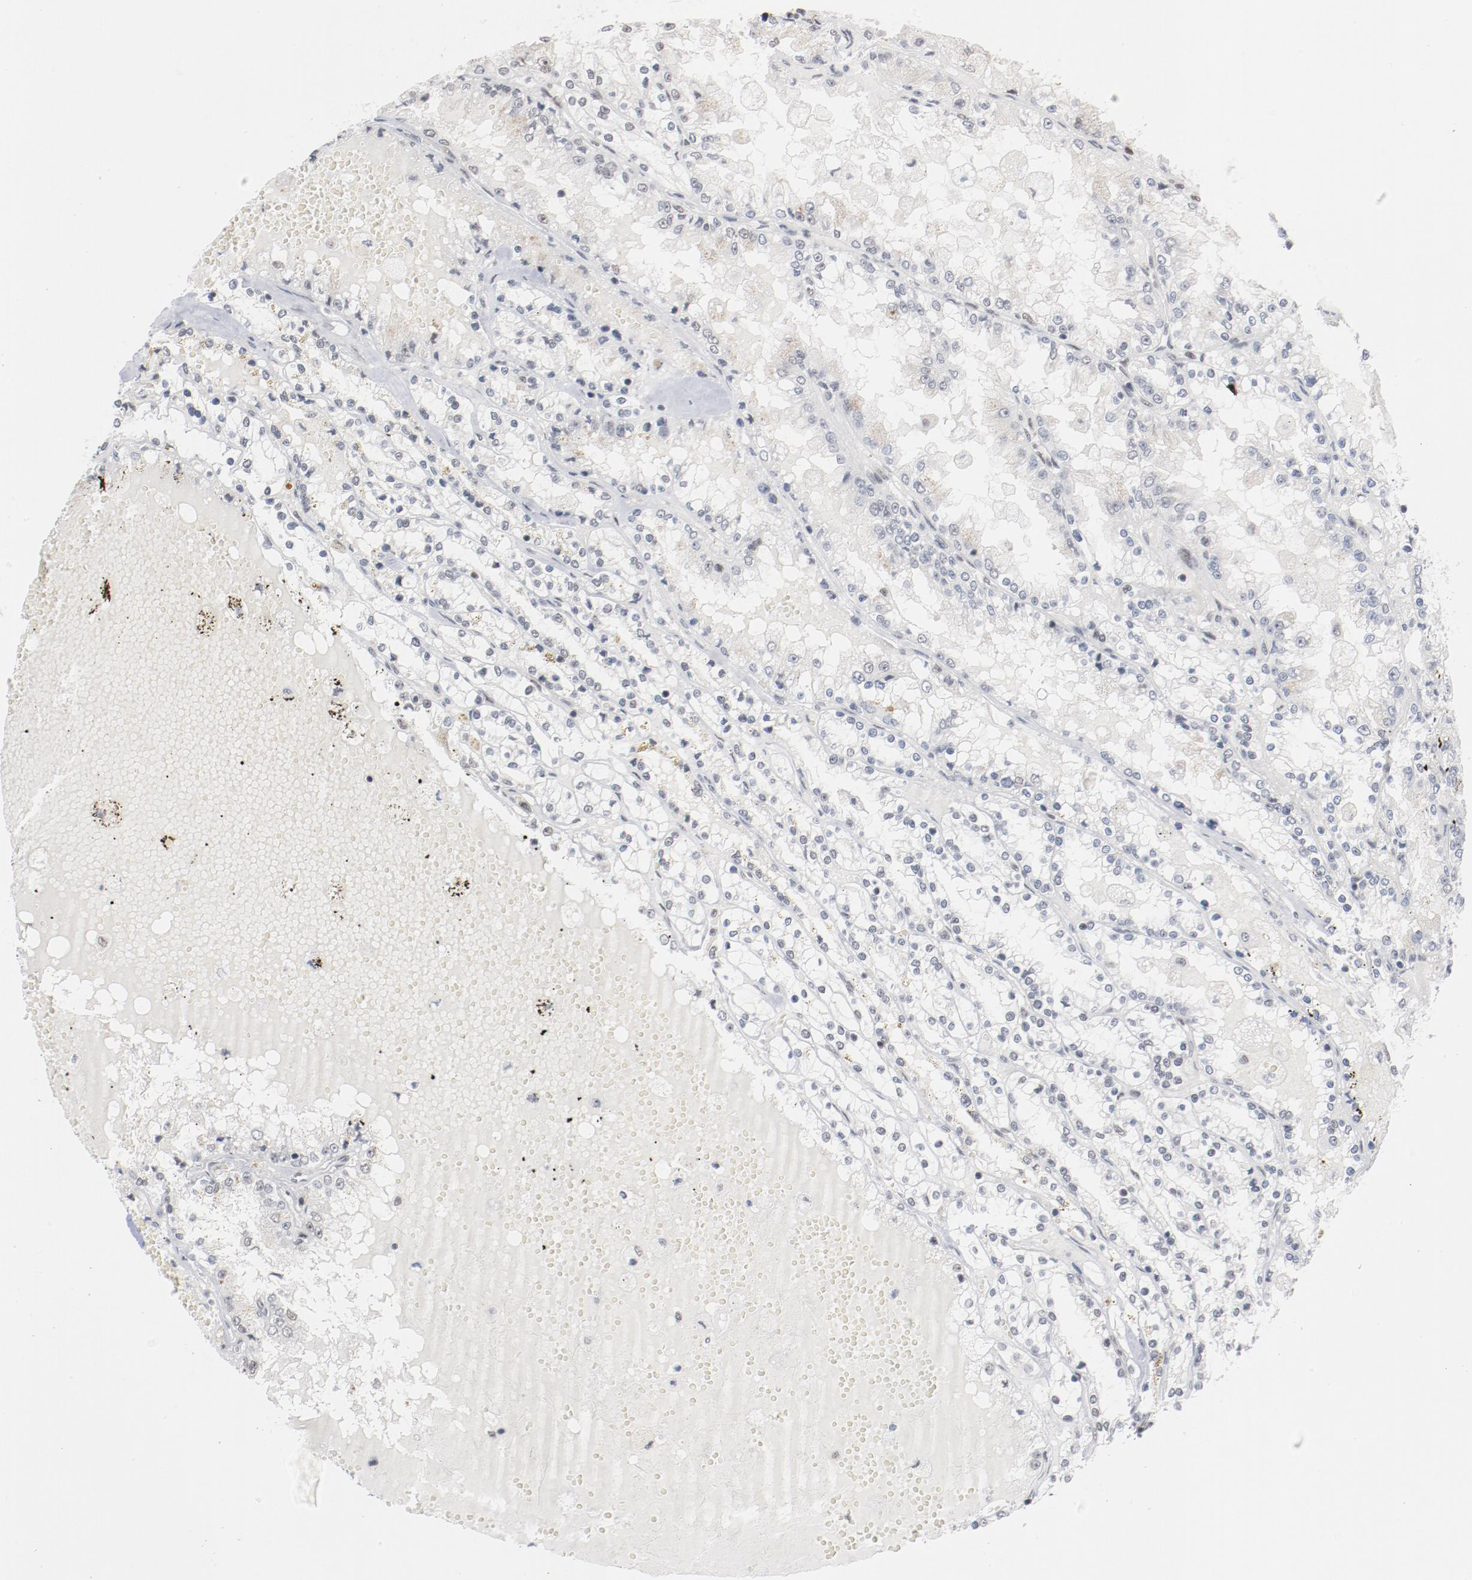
{"staining": {"intensity": "negative", "quantity": "none", "location": "none"}, "tissue": "renal cancer", "cell_type": "Tumor cells", "image_type": "cancer", "snomed": [{"axis": "morphology", "description": "Adenocarcinoma, NOS"}, {"axis": "topography", "description": "Kidney"}], "caption": "This is an immunohistochemistry photomicrograph of renal cancer (adenocarcinoma). There is no staining in tumor cells.", "gene": "BUB3", "patient": {"sex": "female", "age": 56}}